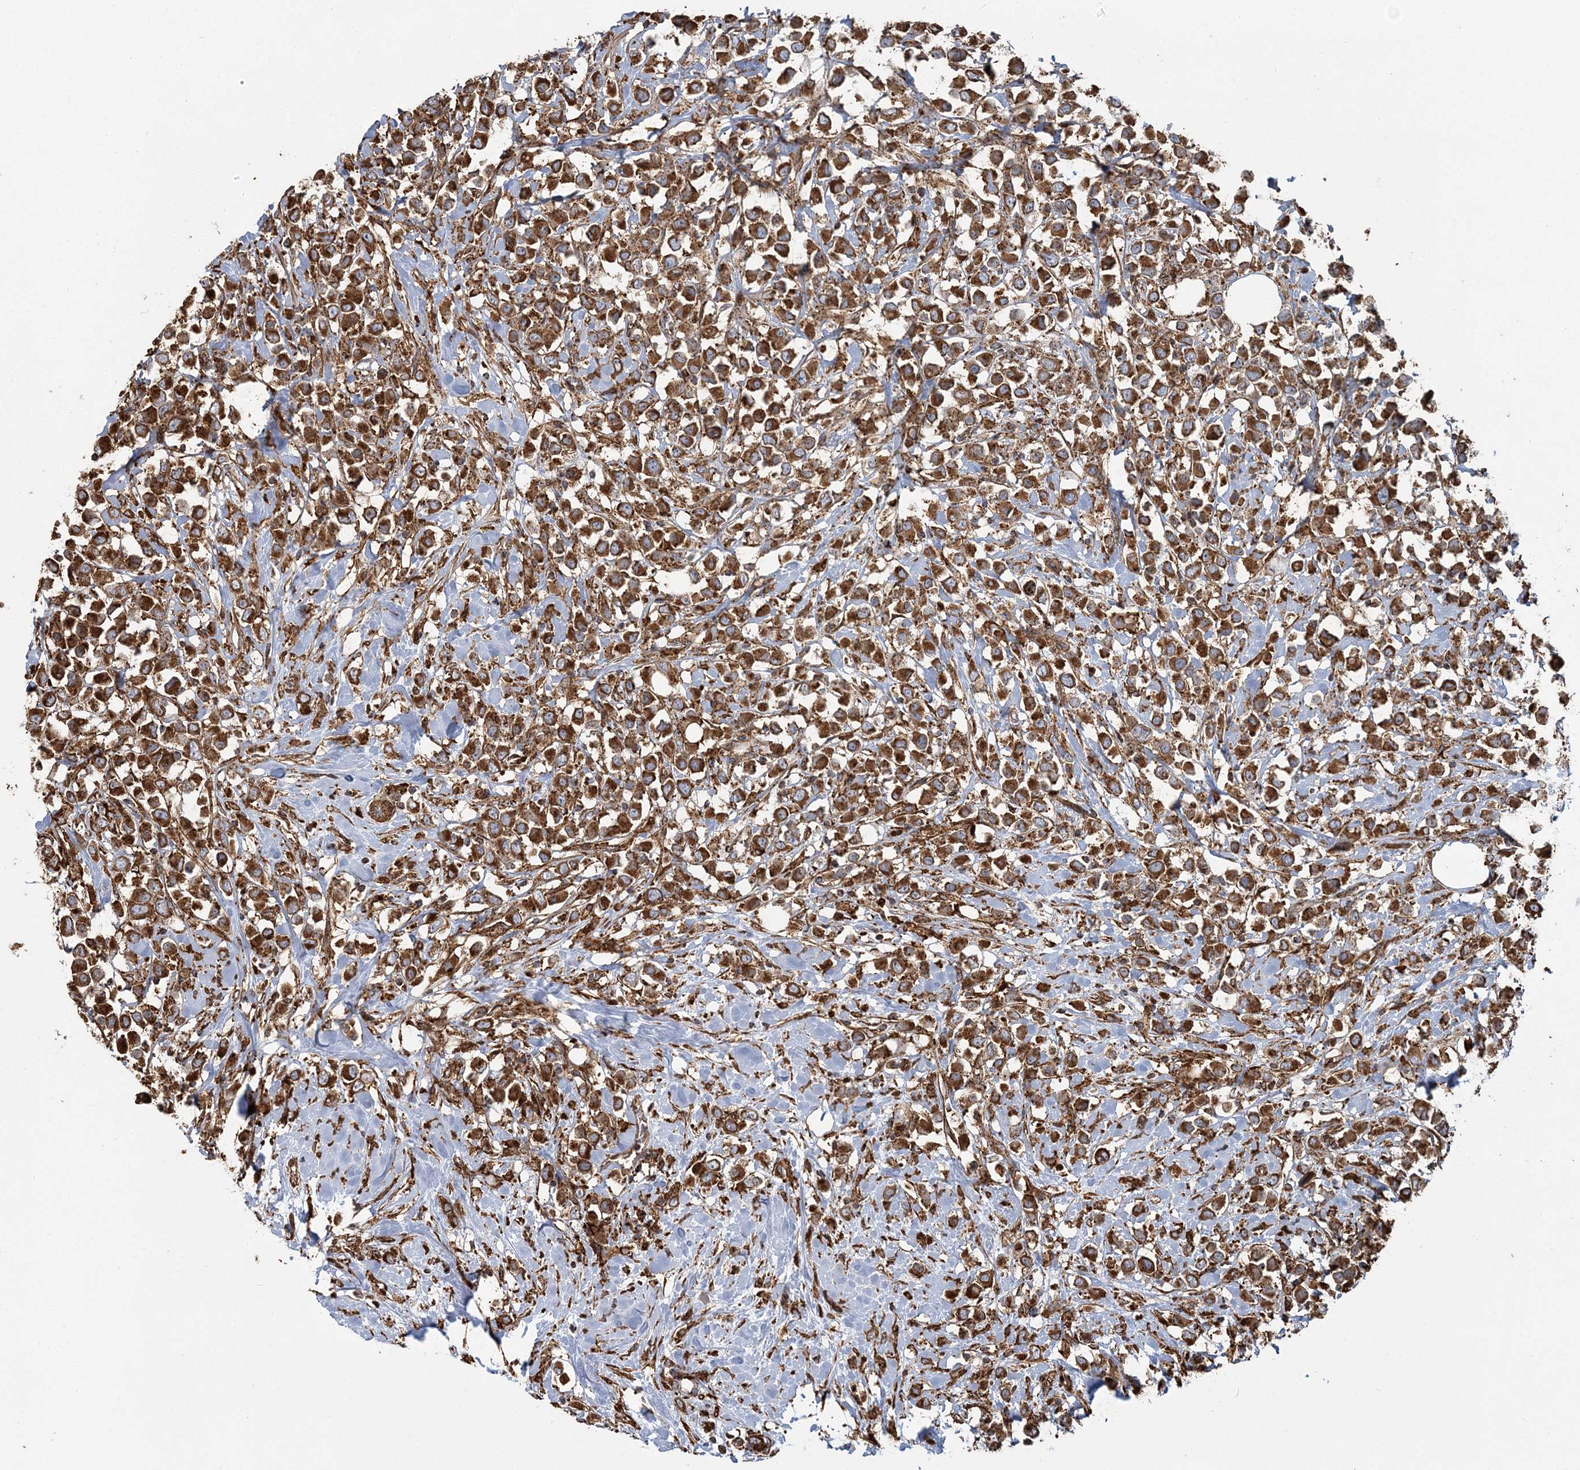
{"staining": {"intensity": "strong", "quantity": ">75%", "location": "cytoplasmic/membranous"}, "tissue": "breast cancer", "cell_type": "Tumor cells", "image_type": "cancer", "snomed": [{"axis": "morphology", "description": "Duct carcinoma"}, {"axis": "topography", "description": "Breast"}], "caption": "The micrograph shows staining of breast cancer, revealing strong cytoplasmic/membranous protein positivity (brown color) within tumor cells. The staining was performed using DAB, with brown indicating positive protein expression. Nuclei are stained blue with hematoxylin.", "gene": "TRAF3IP2", "patient": {"sex": "female", "age": 61}}